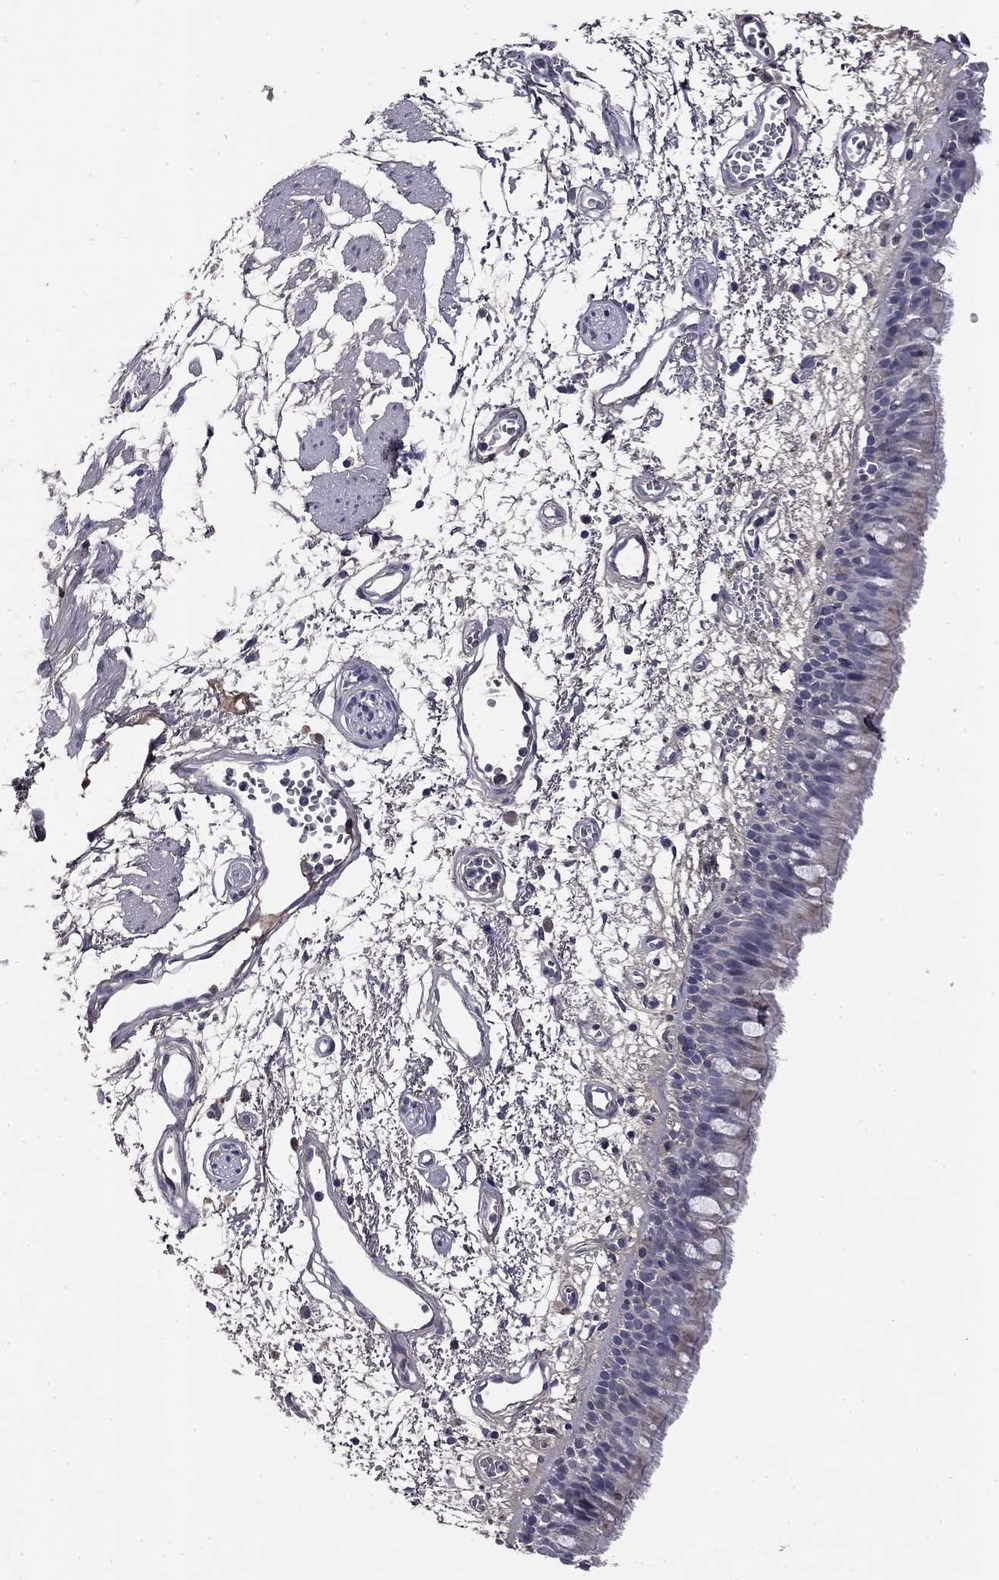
{"staining": {"intensity": "negative", "quantity": "none", "location": "none"}, "tissue": "bronchus", "cell_type": "Respiratory epithelial cells", "image_type": "normal", "snomed": [{"axis": "morphology", "description": "Normal tissue, NOS"}, {"axis": "morphology", "description": "Squamous cell carcinoma, NOS"}, {"axis": "topography", "description": "Cartilage tissue"}, {"axis": "topography", "description": "Bronchus"}, {"axis": "topography", "description": "Lung"}], "caption": "High magnification brightfield microscopy of unremarkable bronchus stained with DAB (3,3'-diaminobenzidine) (brown) and counterstained with hematoxylin (blue): respiratory epithelial cells show no significant positivity. The staining is performed using DAB brown chromogen with nuclei counter-stained in using hematoxylin.", "gene": "COL2A1", "patient": {"sex": "male", "age": 66}}